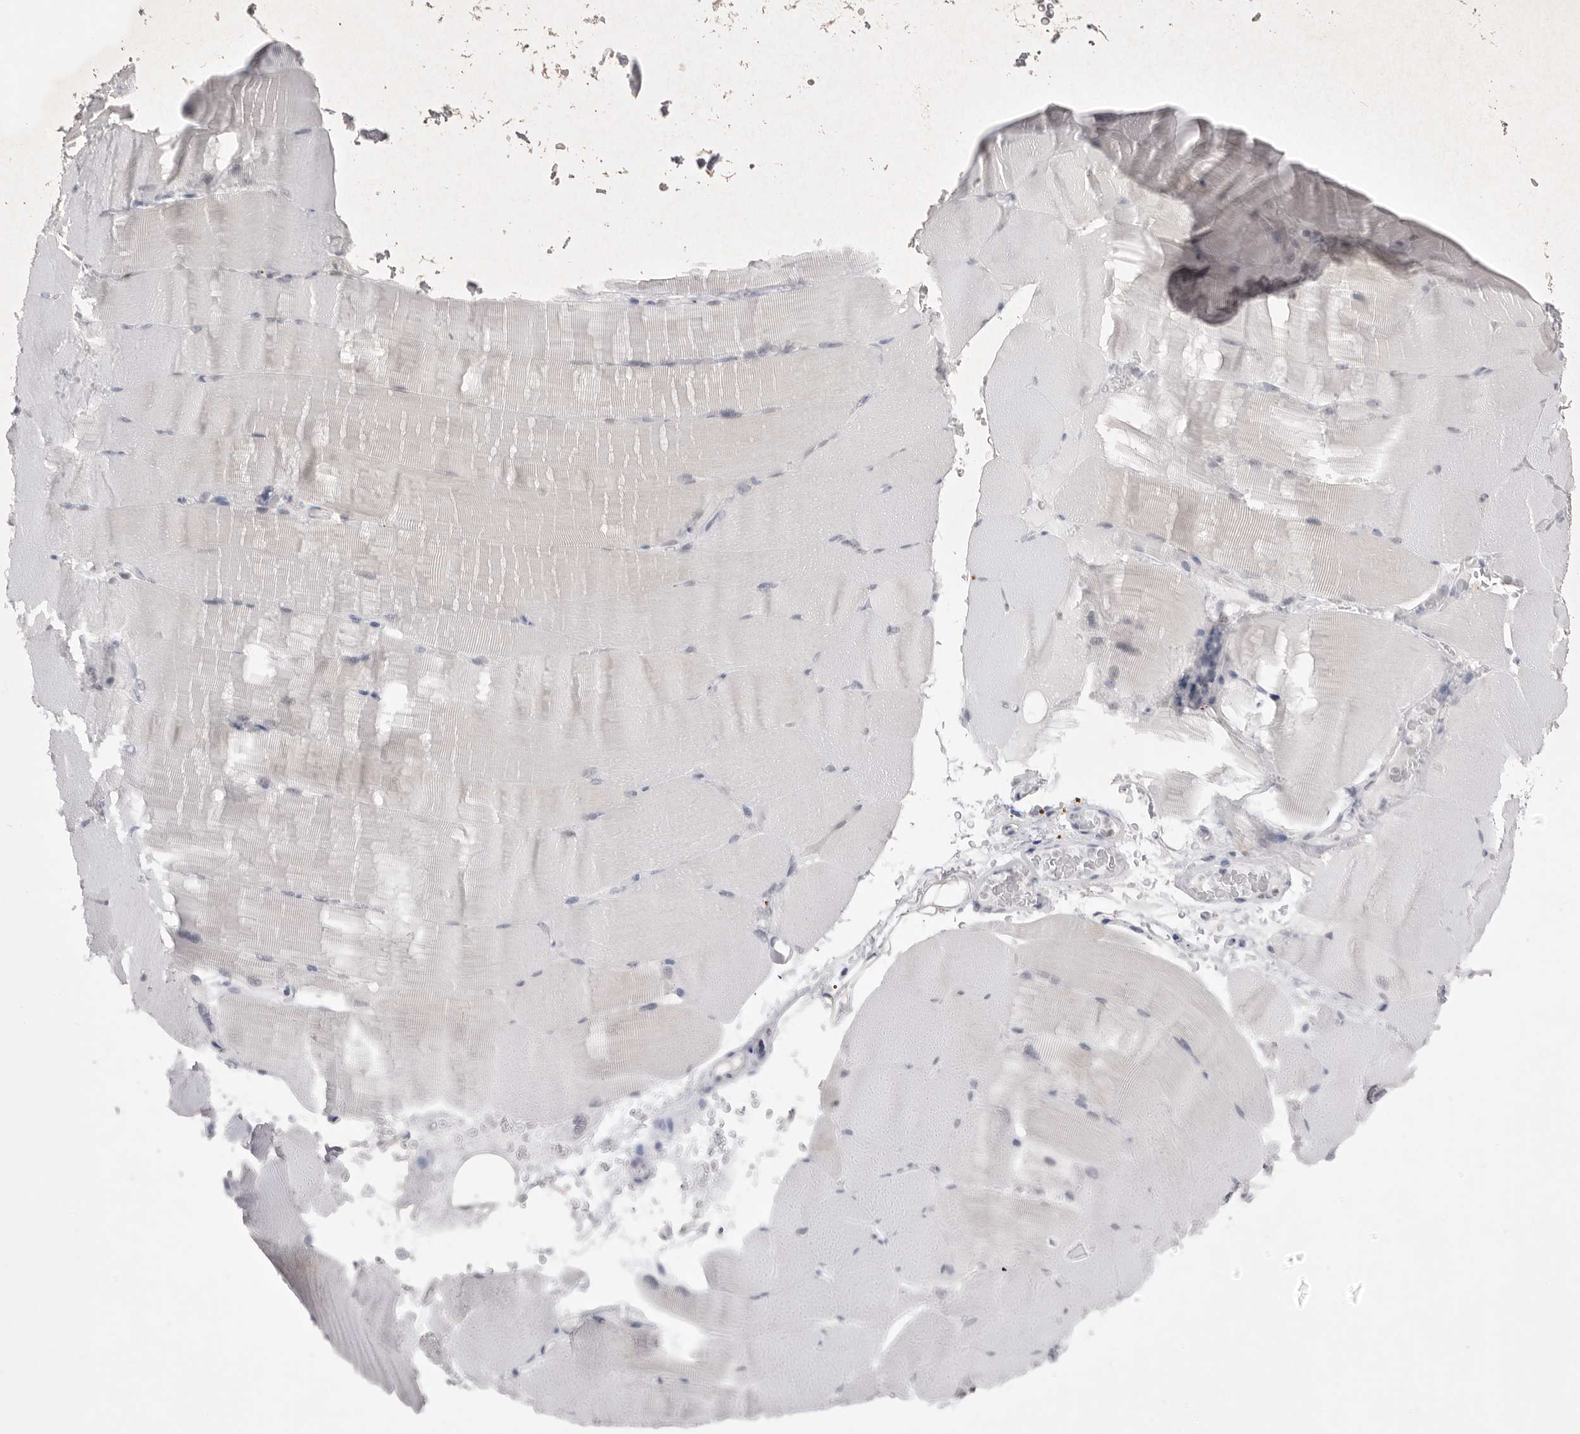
{"staining": {"intensity": "negative", "quantity": "none", "location": "none"}, "tissue": "skeletal muscle", "cell_type": "Myocytes", "image_type": "normal", "snomed": [{"axis": "morphology", "description": "Normal tissue, NOS"}, {"axis": "topography", "description": "Skeletal muscle"}, {"axis": "topography", "description": "Parathyroid gland"}], "caption": "Unremarkable skeletal muscle was stained to show a protein in brown. There is no significant staining in myocytes.", "gene": "ZBTB7B", "patient": {"sex": "female", "age": 37}}